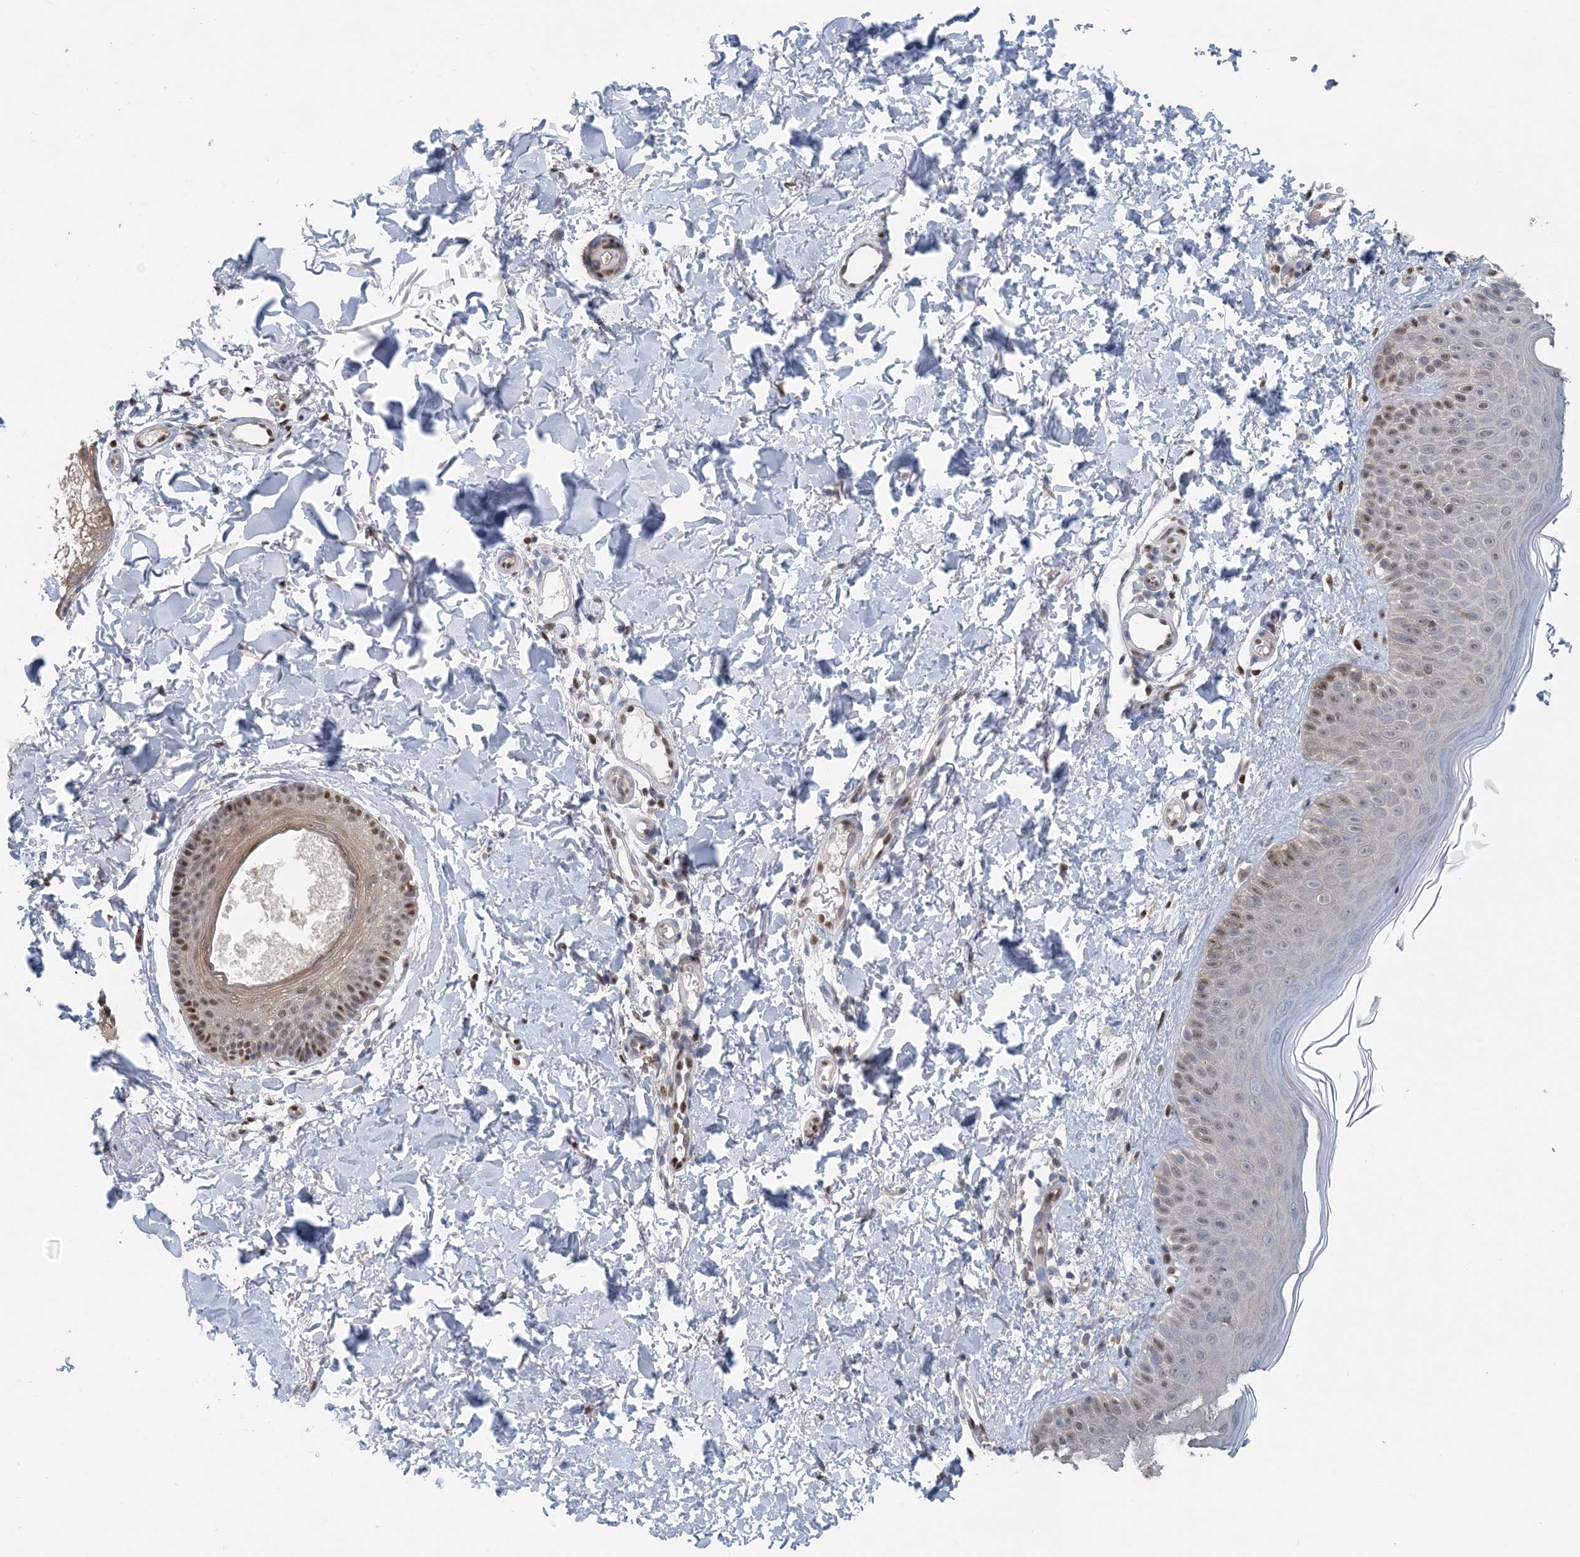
{"staining": {"intensity": "strong", "quantity": ">75%", "location": "cytoplasmic/membranous,nuclear"}, "tissue": "skin", "cell_type": "Fibroblasts", "image_type": "normal", "snomed": [{"axis": "morphology", "description": "Normal tissue, NOS"}, {"axis": "topography", "description": "Skin"}], "caption": "Fibroblasts display high levels of strong cytoplasmic/membranous,nuclear positivity in about >75% of cells in unremarkable skin. The staining is performed using DAB brown chromogen to label protein expression. The nuclei are counter-stained blue using hematoxylin.", "gene": "HIKESHI", "patient": {"sex": "male", "age": 52}}